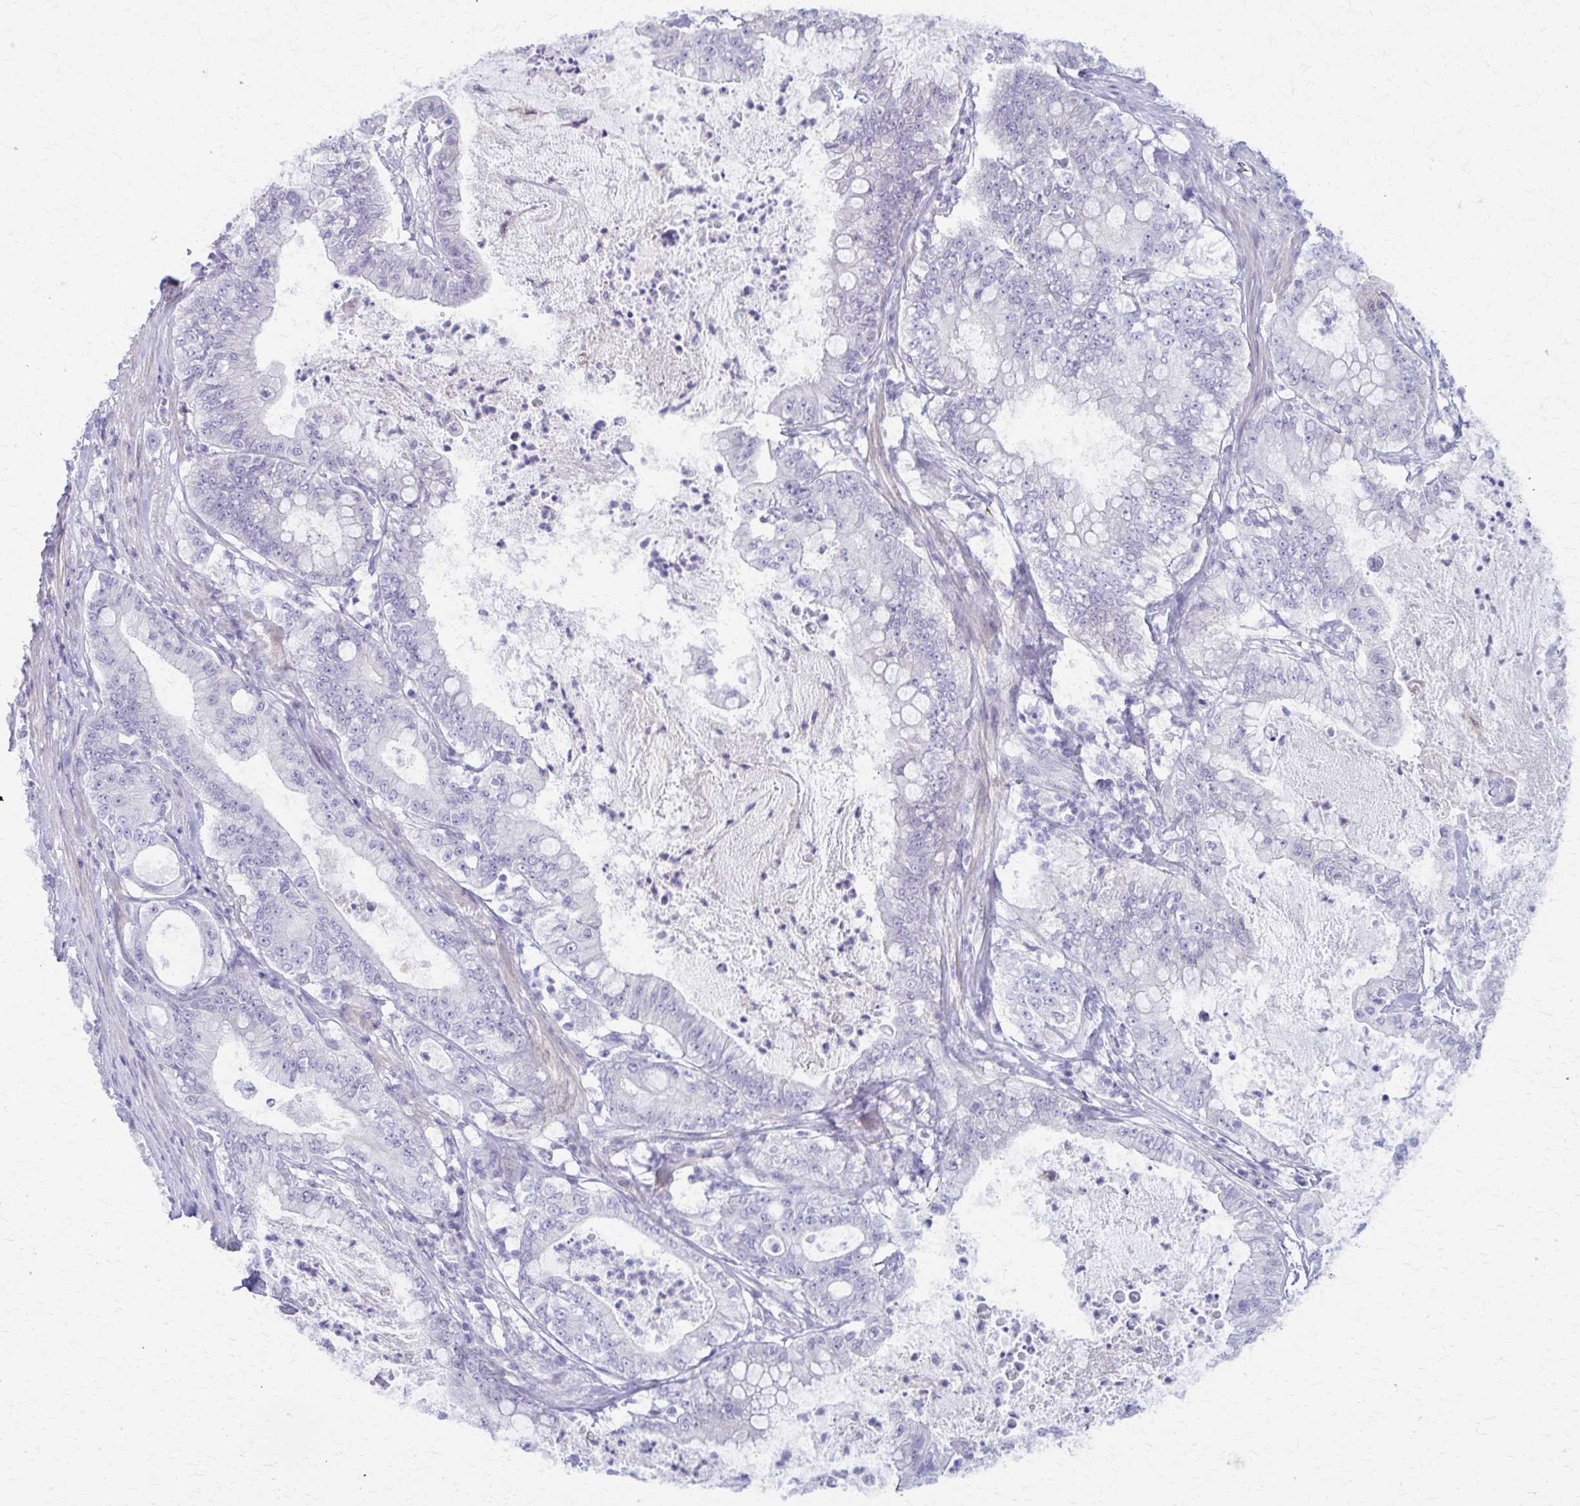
{"staining": {"intensity": "negative", "quantity": "none", "location": "none"}, "tissue": "pancreatic cancer", "cell_type": "Tumor cells", "image_type": "cancer", "snomed": [{"axis": "morphology", "description": "Adenocarcinoma, NOS"}, {"axis": "topography", "description": "Pancreas"}], "caption": "An IHC micrograph of adenocarcinoma (pancreatic) is shown. There is no staining in tumor cells of adenocarcinoma (pancreatic).", "gene": "RHOBTB2", "patient": {"sex": "male", "age": 71}}